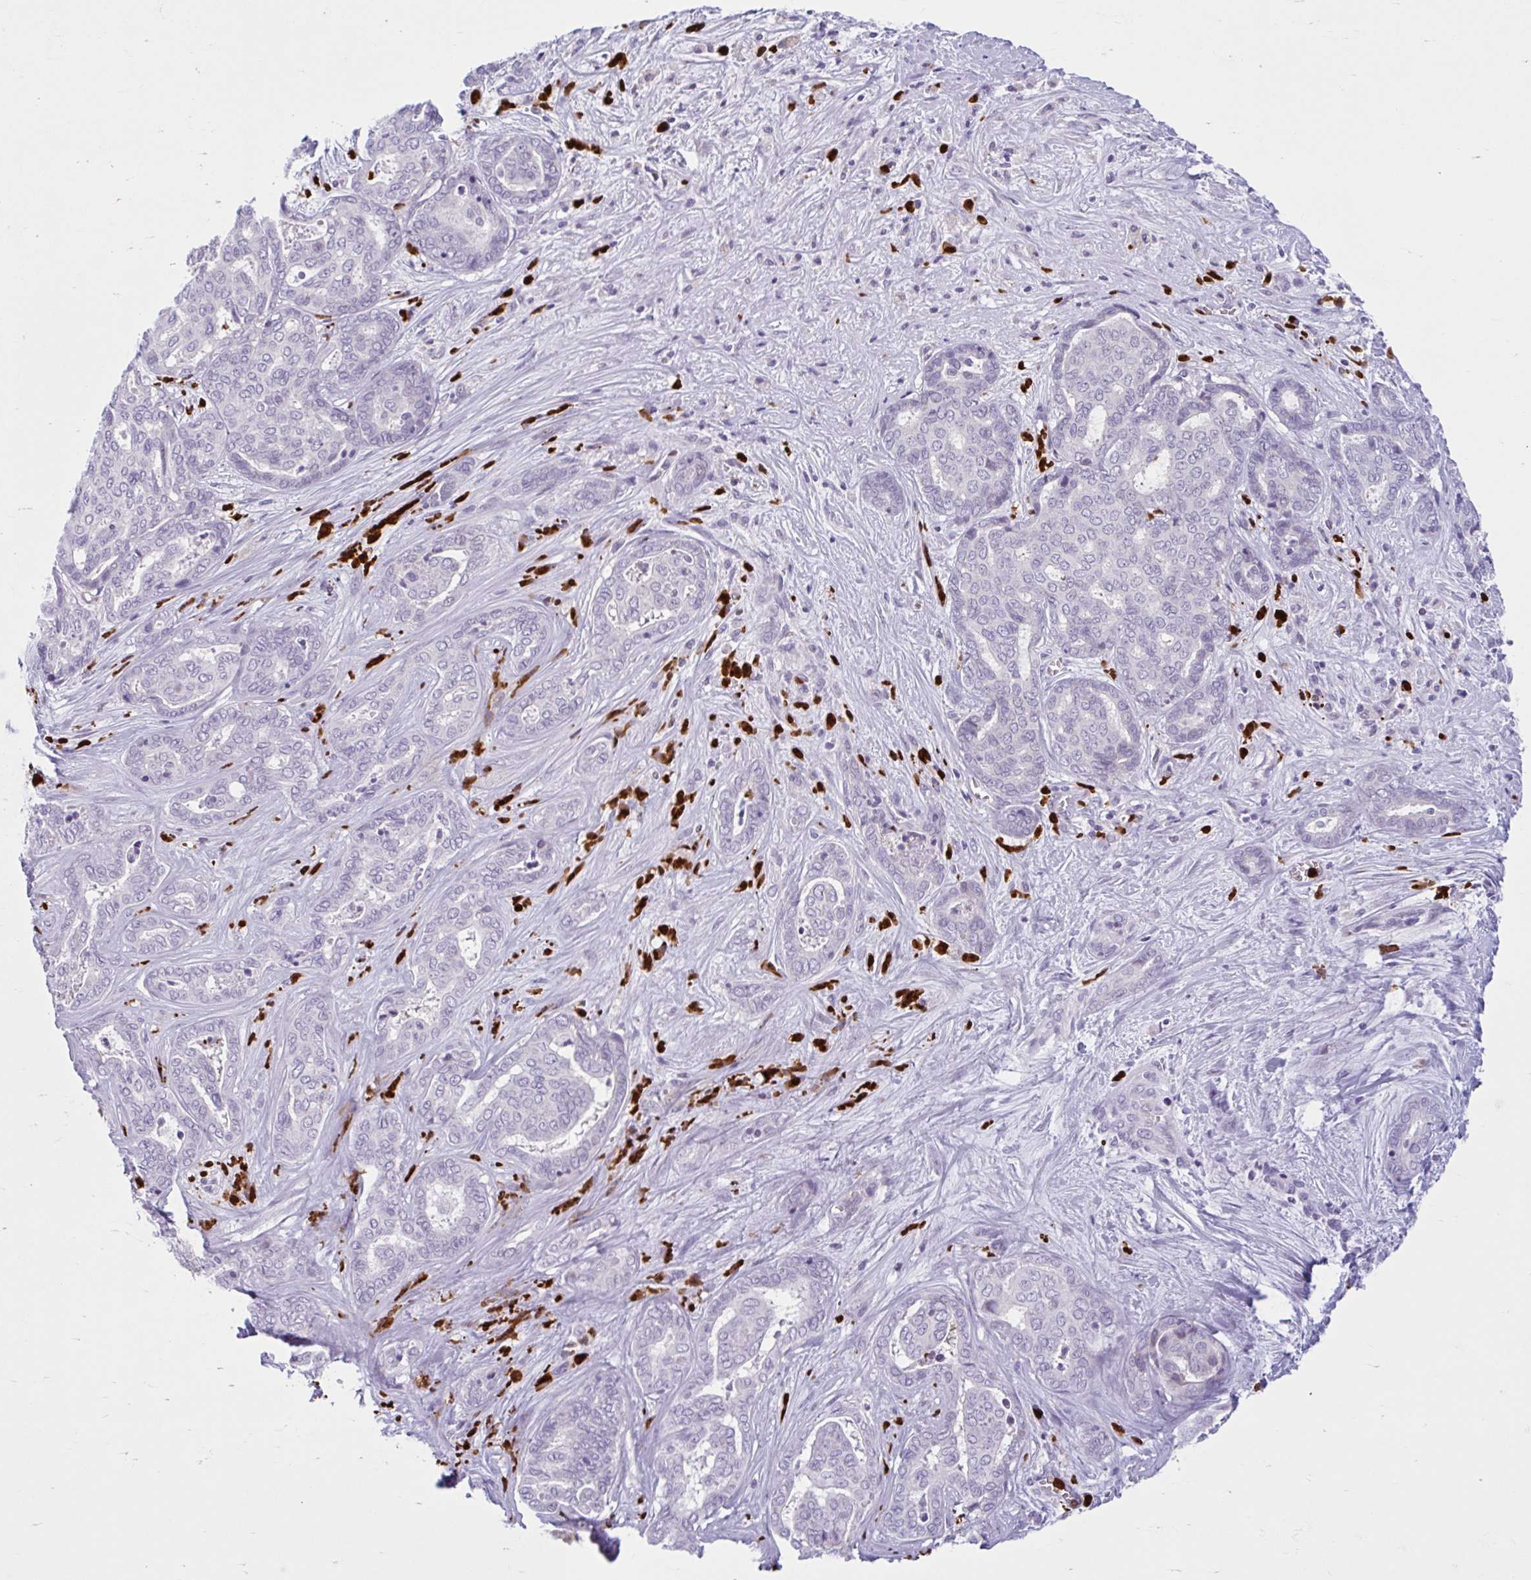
{"staining": {"intensity": "negative", "quantity": "none", "location": "none"}, "tissue": "liver cancer", "cell_type": "Tumor cells", "image_type": "cancer", "snomed": [{"axis": "morphology", "description": "Cholangiocarcinoma"}, {"axis": "topography", "description": "Liver"}], "caption": "A photomicrograph of liver cholangiocarcinoma stained for a protein exhibits no brown staining in tumor cells. (DAB IHC, high magnification).", "gene": "CEP120", "patient": {"sex": "female", "age": 64}}